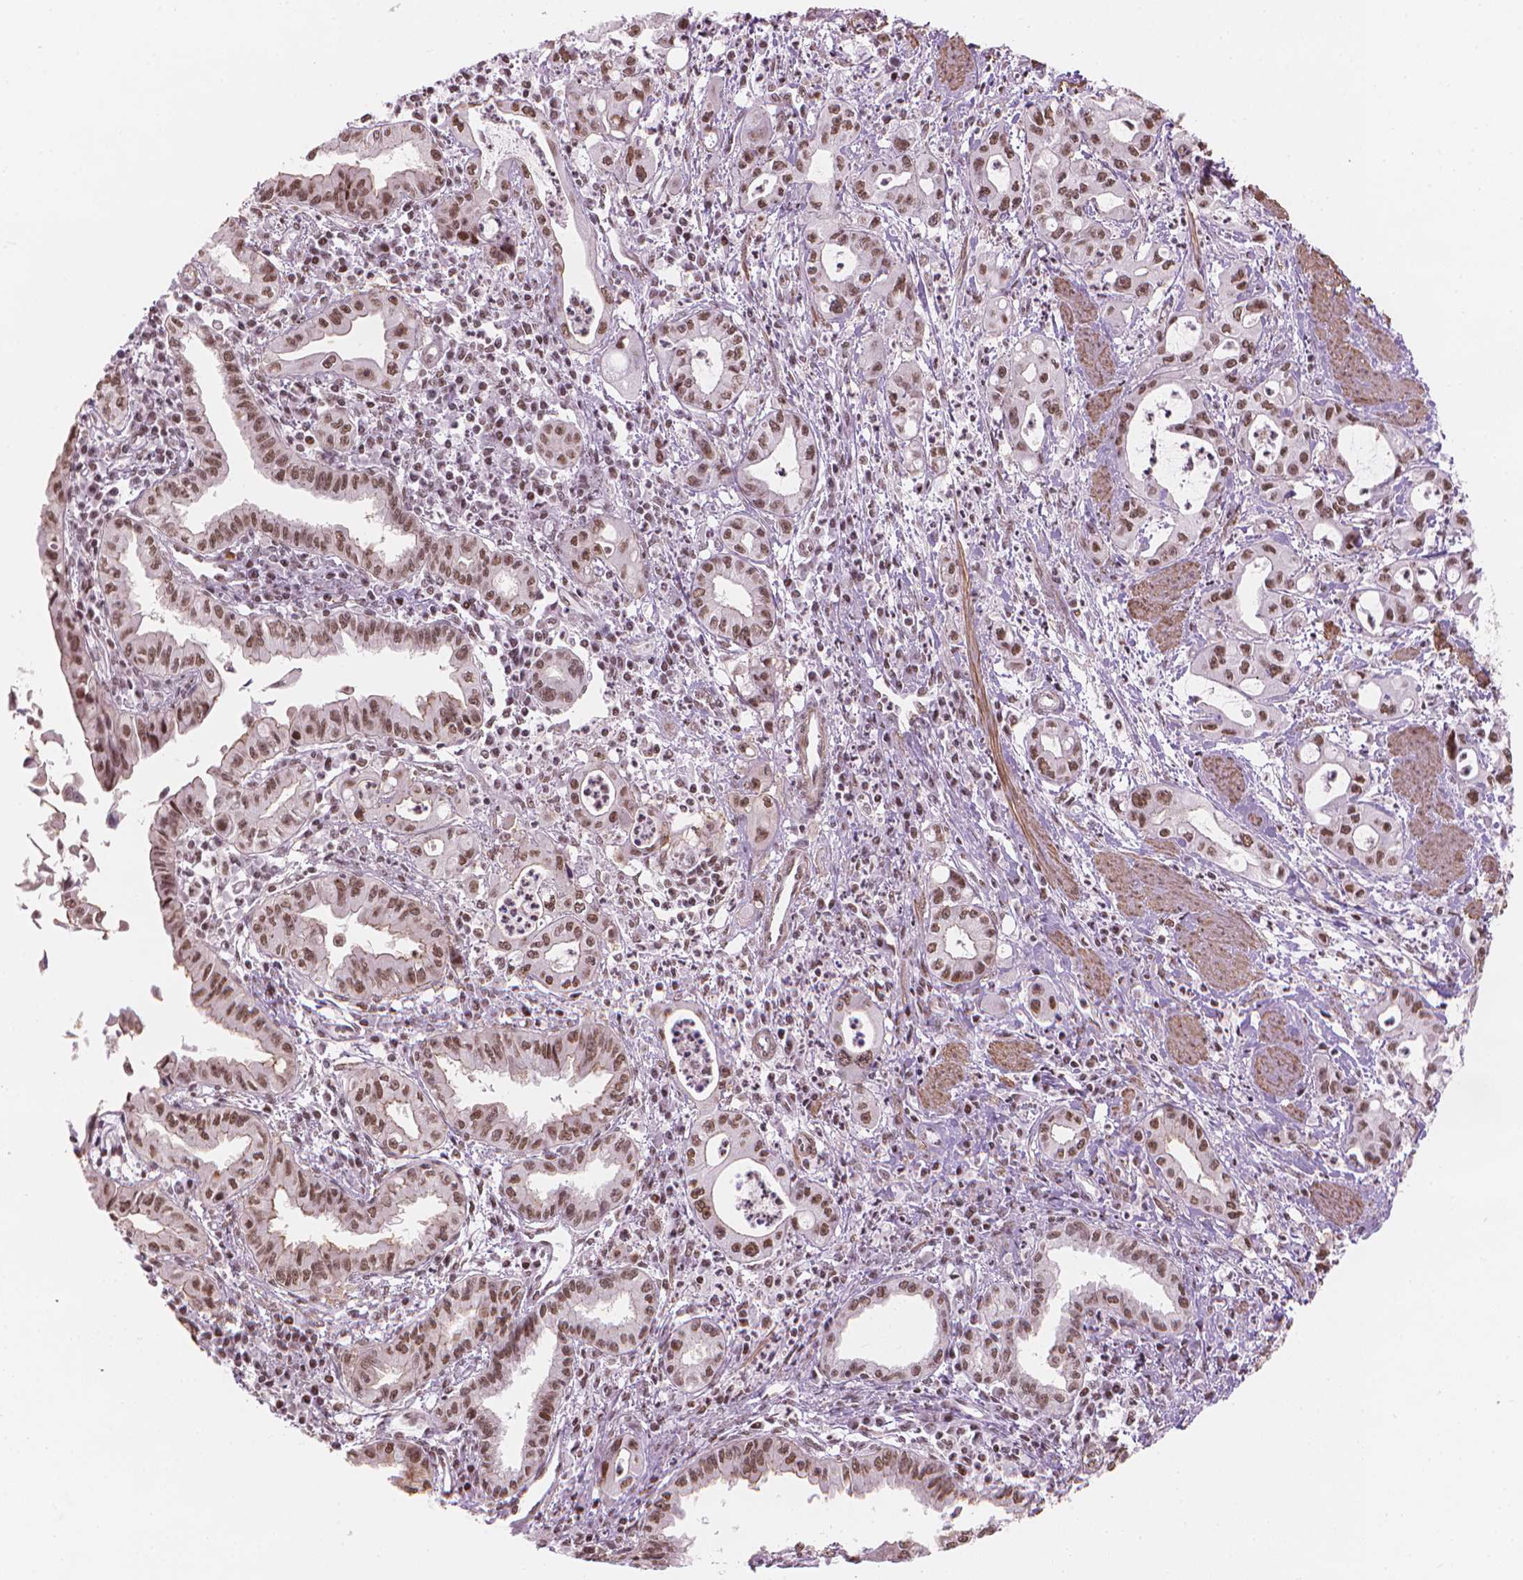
{"staining": {"intensity": "moderate", "quantity": ">75%", "location": "cytoplasmic/membranous,nuclear"}, "tissue": "pancreatic cancer", "cell_type": "Tumor cells", "image_type": "cancer", "snomed": [{"axis": "morphology", "description": "Adenocarcinoma, NOS"}, {"axis": "topography", "description": "Pancreas"}], "caption": "DAB immunohistochemical staining of pancreatic adenocarcinoma exhibits moderate cytoplasmic/membranous and nuclear protein expression in about >75% of tumor cells.", "gene": "HOXD4", "patient": {"sex": "male", "age": 72}}